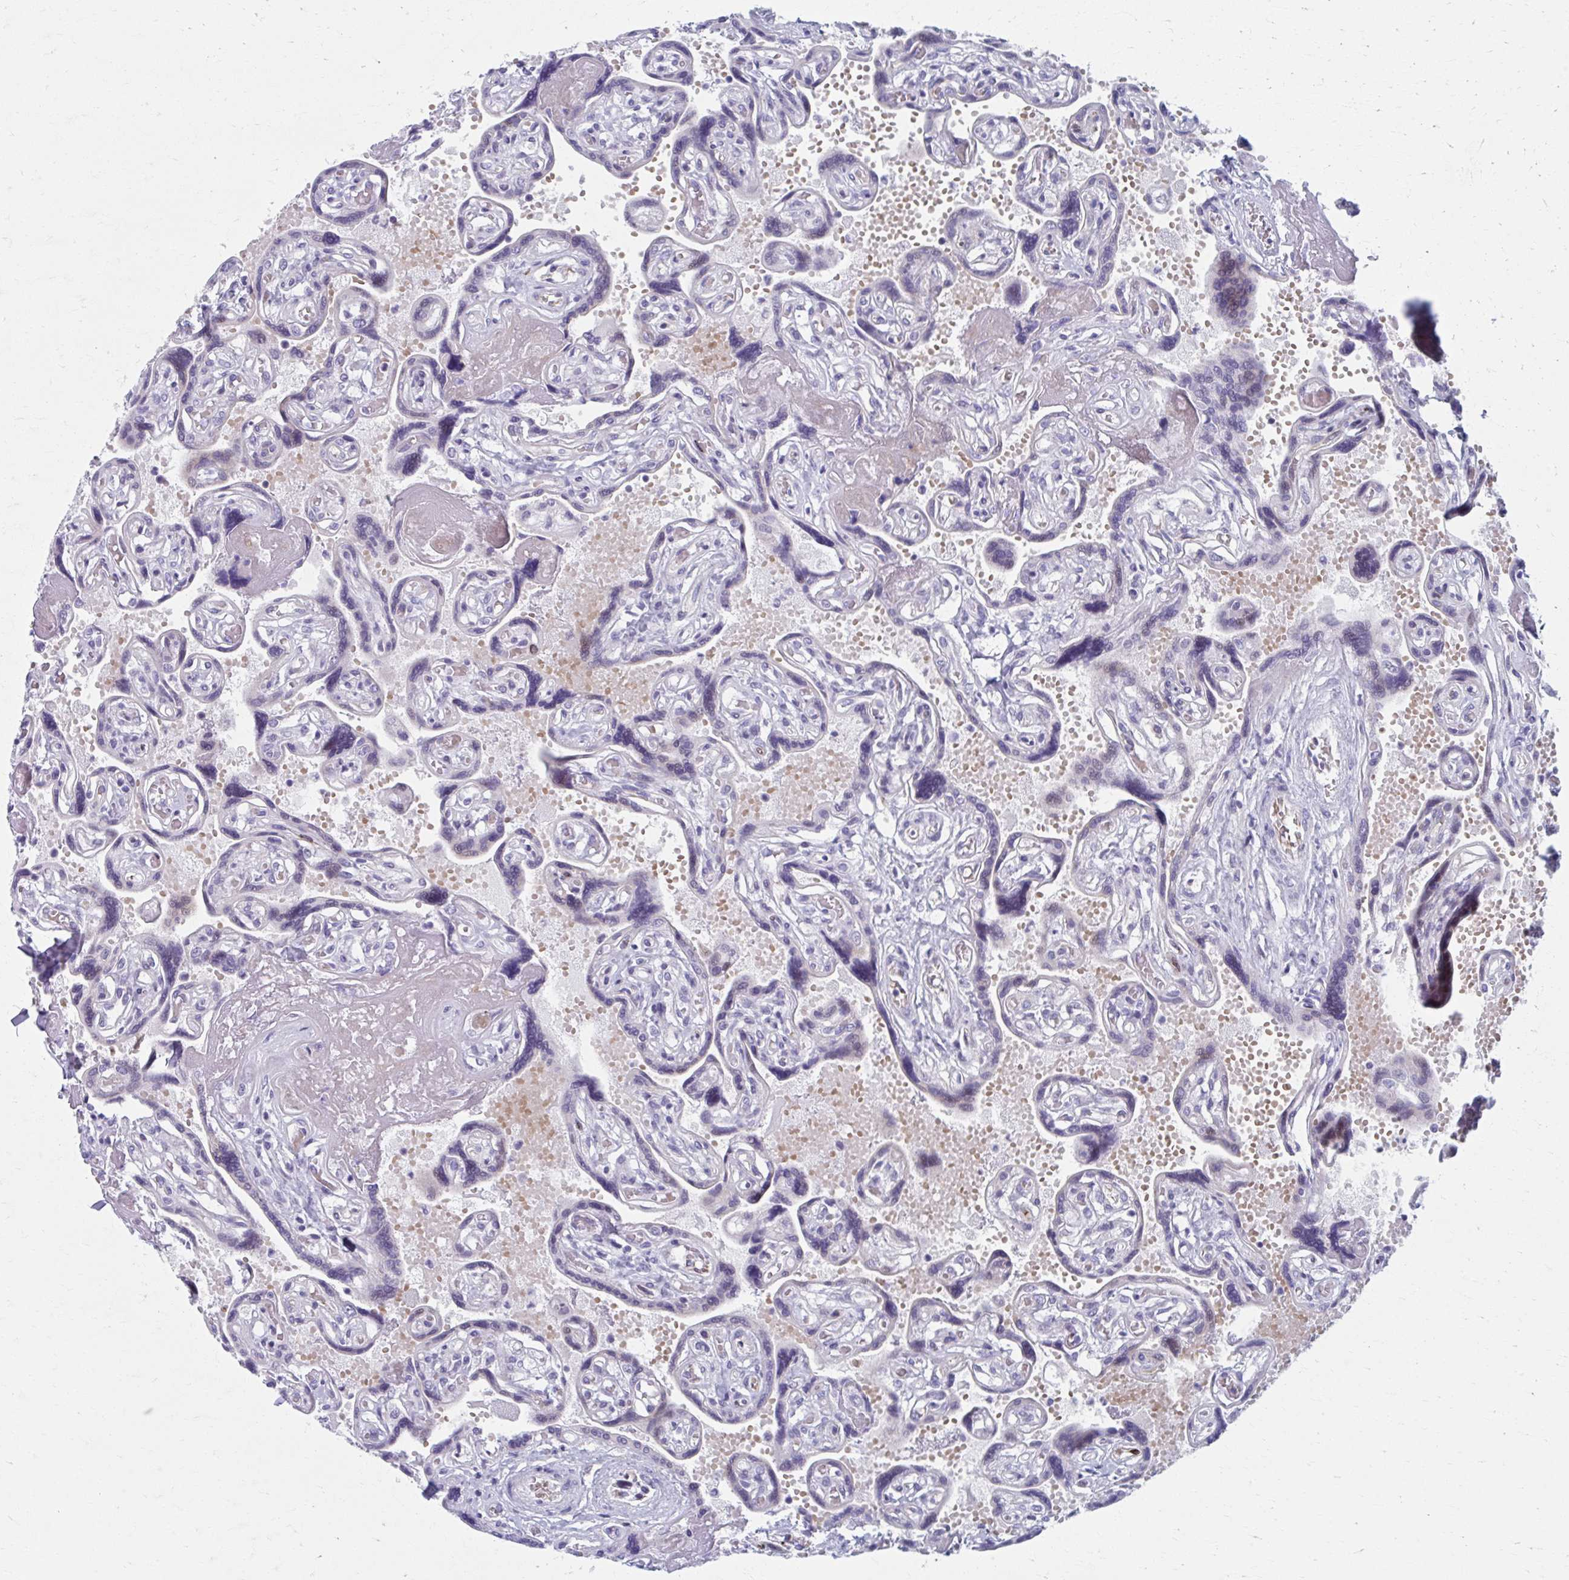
{"staining": {"intensity": "negative", "quantity": "none", "location": "none"}, "tissue": "placenta", "cell_type": "Trophoblastic cells", "image_type": "normal", "snomed": [{"axis": "morphology", "description": "Normal tissue, NOS"}, {"axis": "topography", "description": "Placenta"}], "caption": "Immunohistochemical staining of unremarkable human placenta demonstrates no significant positivity in trophoblastic cells.", "gene": "ABHD16B", "patient": {"sex": "female", "age": 32}}